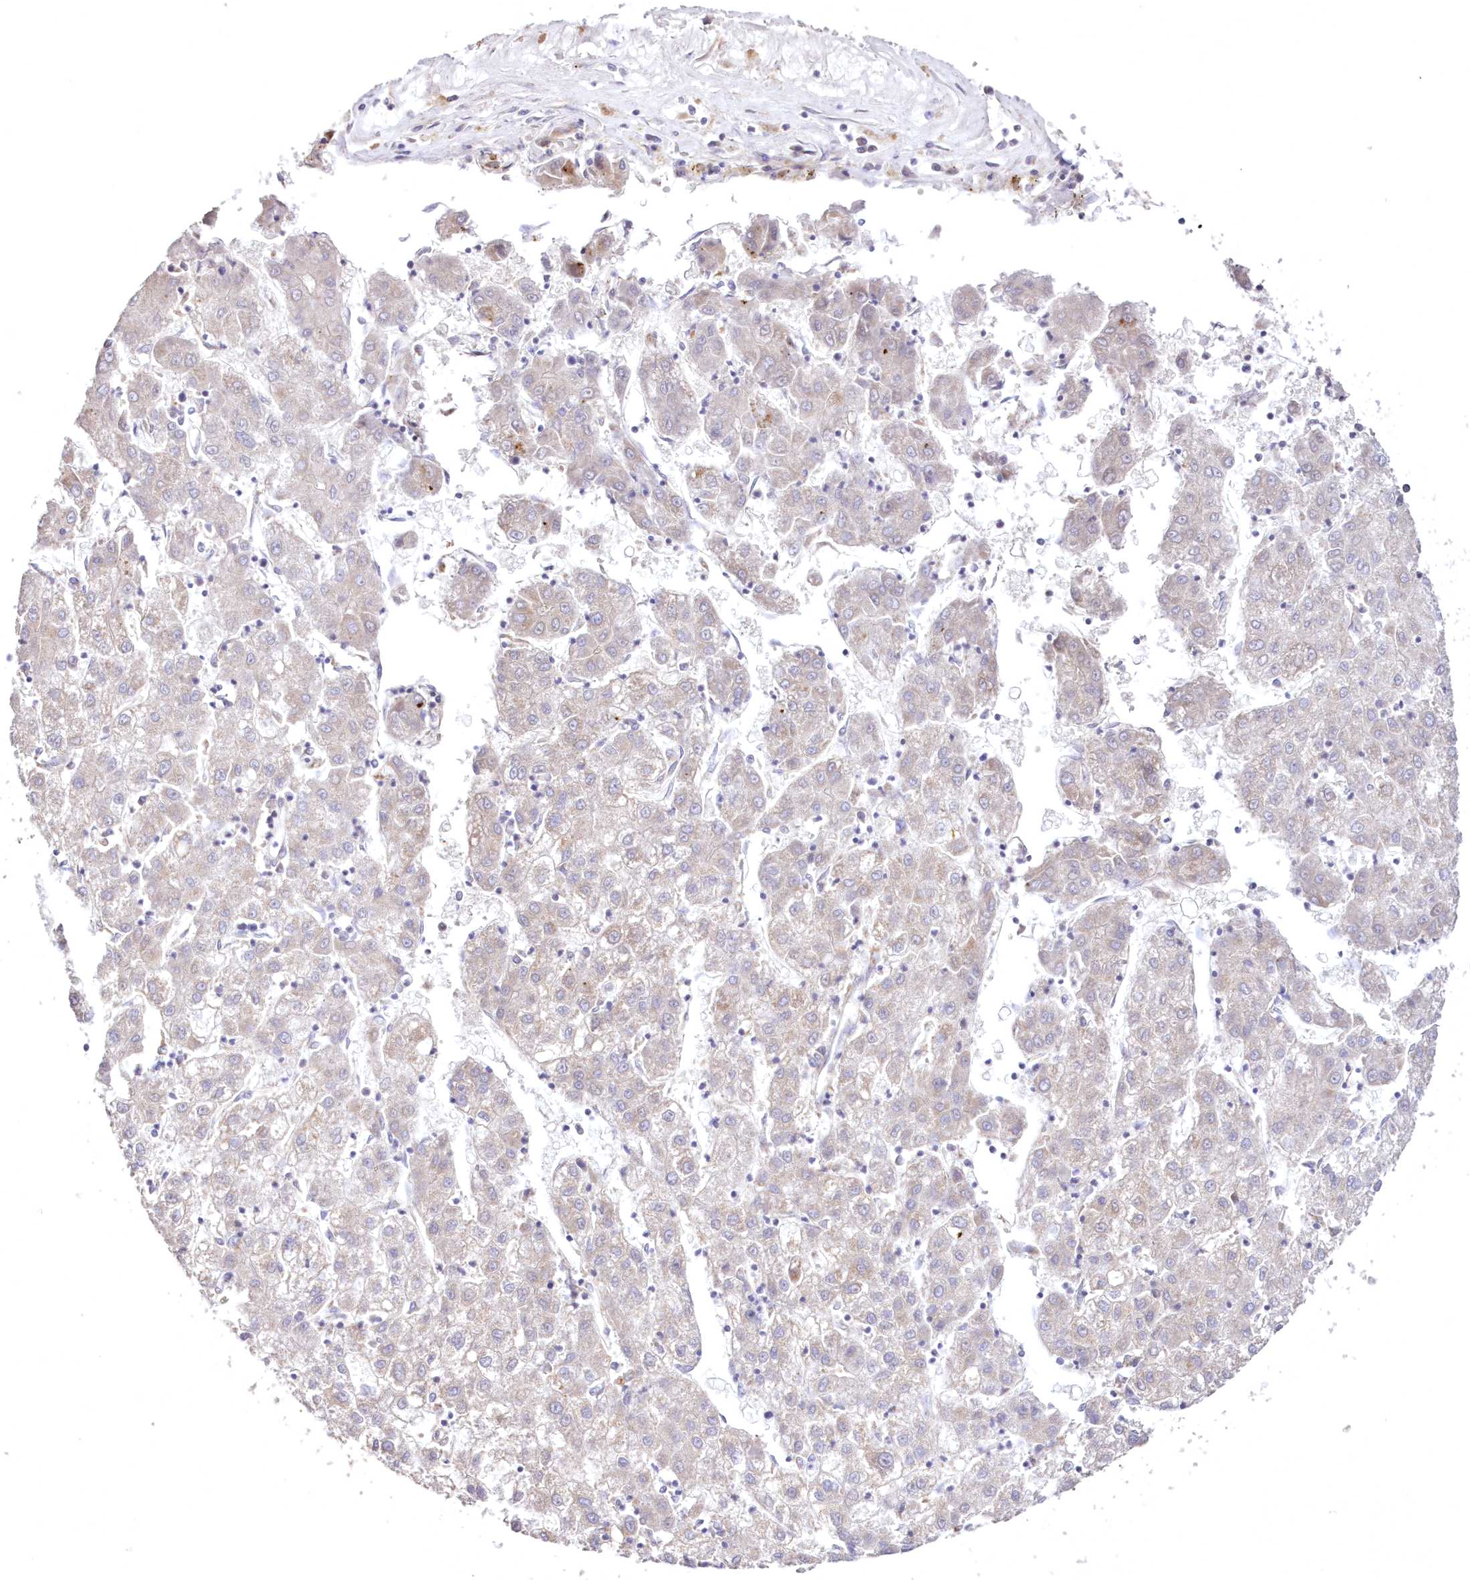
{"staining": {"intensity": "negative", "quantity": "none", "location": "none"}, "tissue": "liver cancer", "cell_type": "Tumor cells", "image_type": "cancer", "snomed": [{"axis": "morphology", "description": "Carcinoma, Hepatocellular, NOS"}, {"axis": "topography", "description": "Liver"}], "caption": "This is an IHC photomicrograph of liver cancer. There is no staining in tumor cells.", "gene": "HADHB", "patient": {"sex": "male", "age": 72}}